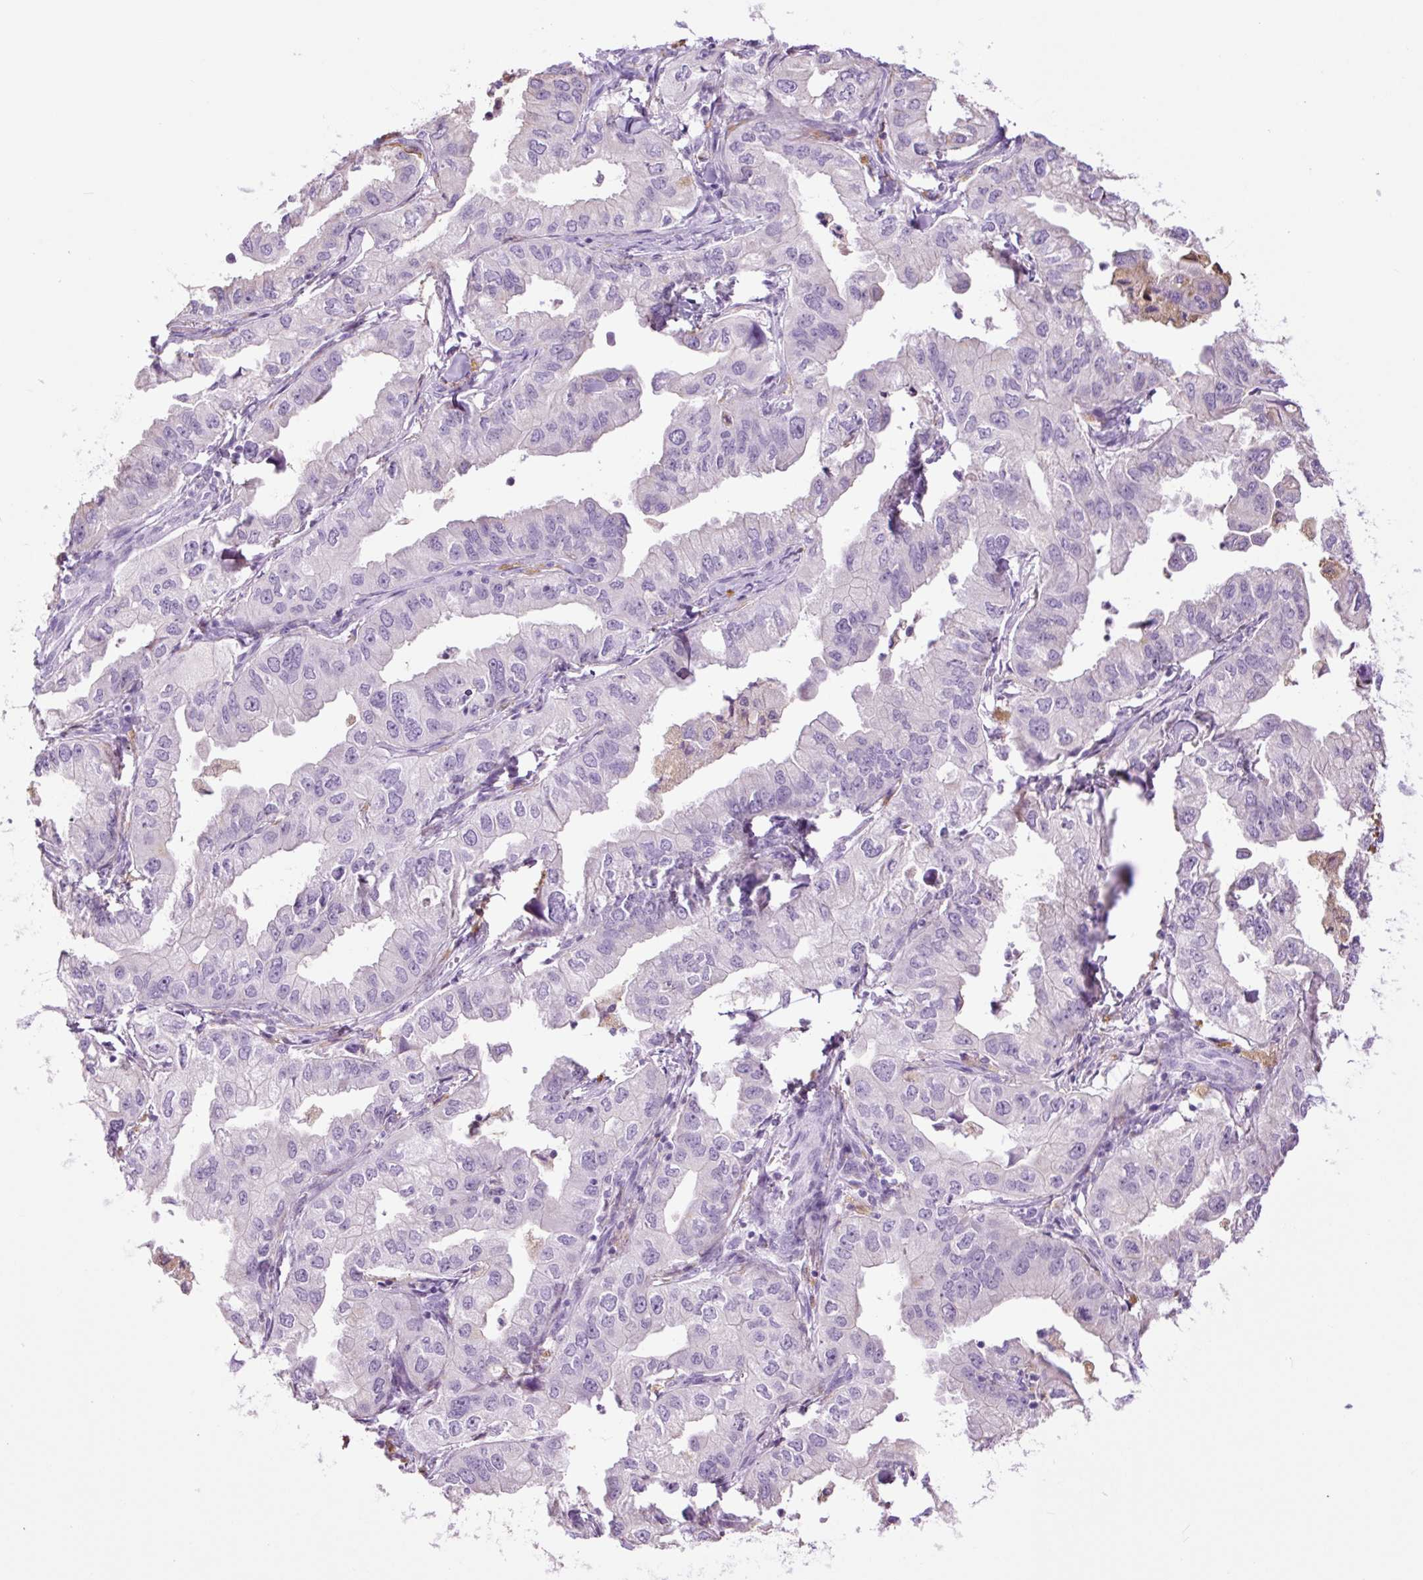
{"staining": {"intensity": "negative", "quantity": "none", "location": "none"}, "tissue": "lung cancer", "cell_type": "Tumor cells", "image_type": "cancer", "snomed": [{"axis": "morphology", "description": "Adenocarcinoma, NOS"}, {"axis": "topography", "description": "Lung"}], "caption": "Immunohistochemistry image of neoplastic tissue: human lung cancer (adenocarcinoma) stained with DAB (3,3'-diaminobenzidine) reveals no significant protein staining in tumor cells. (IHC, brightfield microscopy, high magnification).", "gene": "TFF2", "patient": {"sex": "male", "age": 48}}